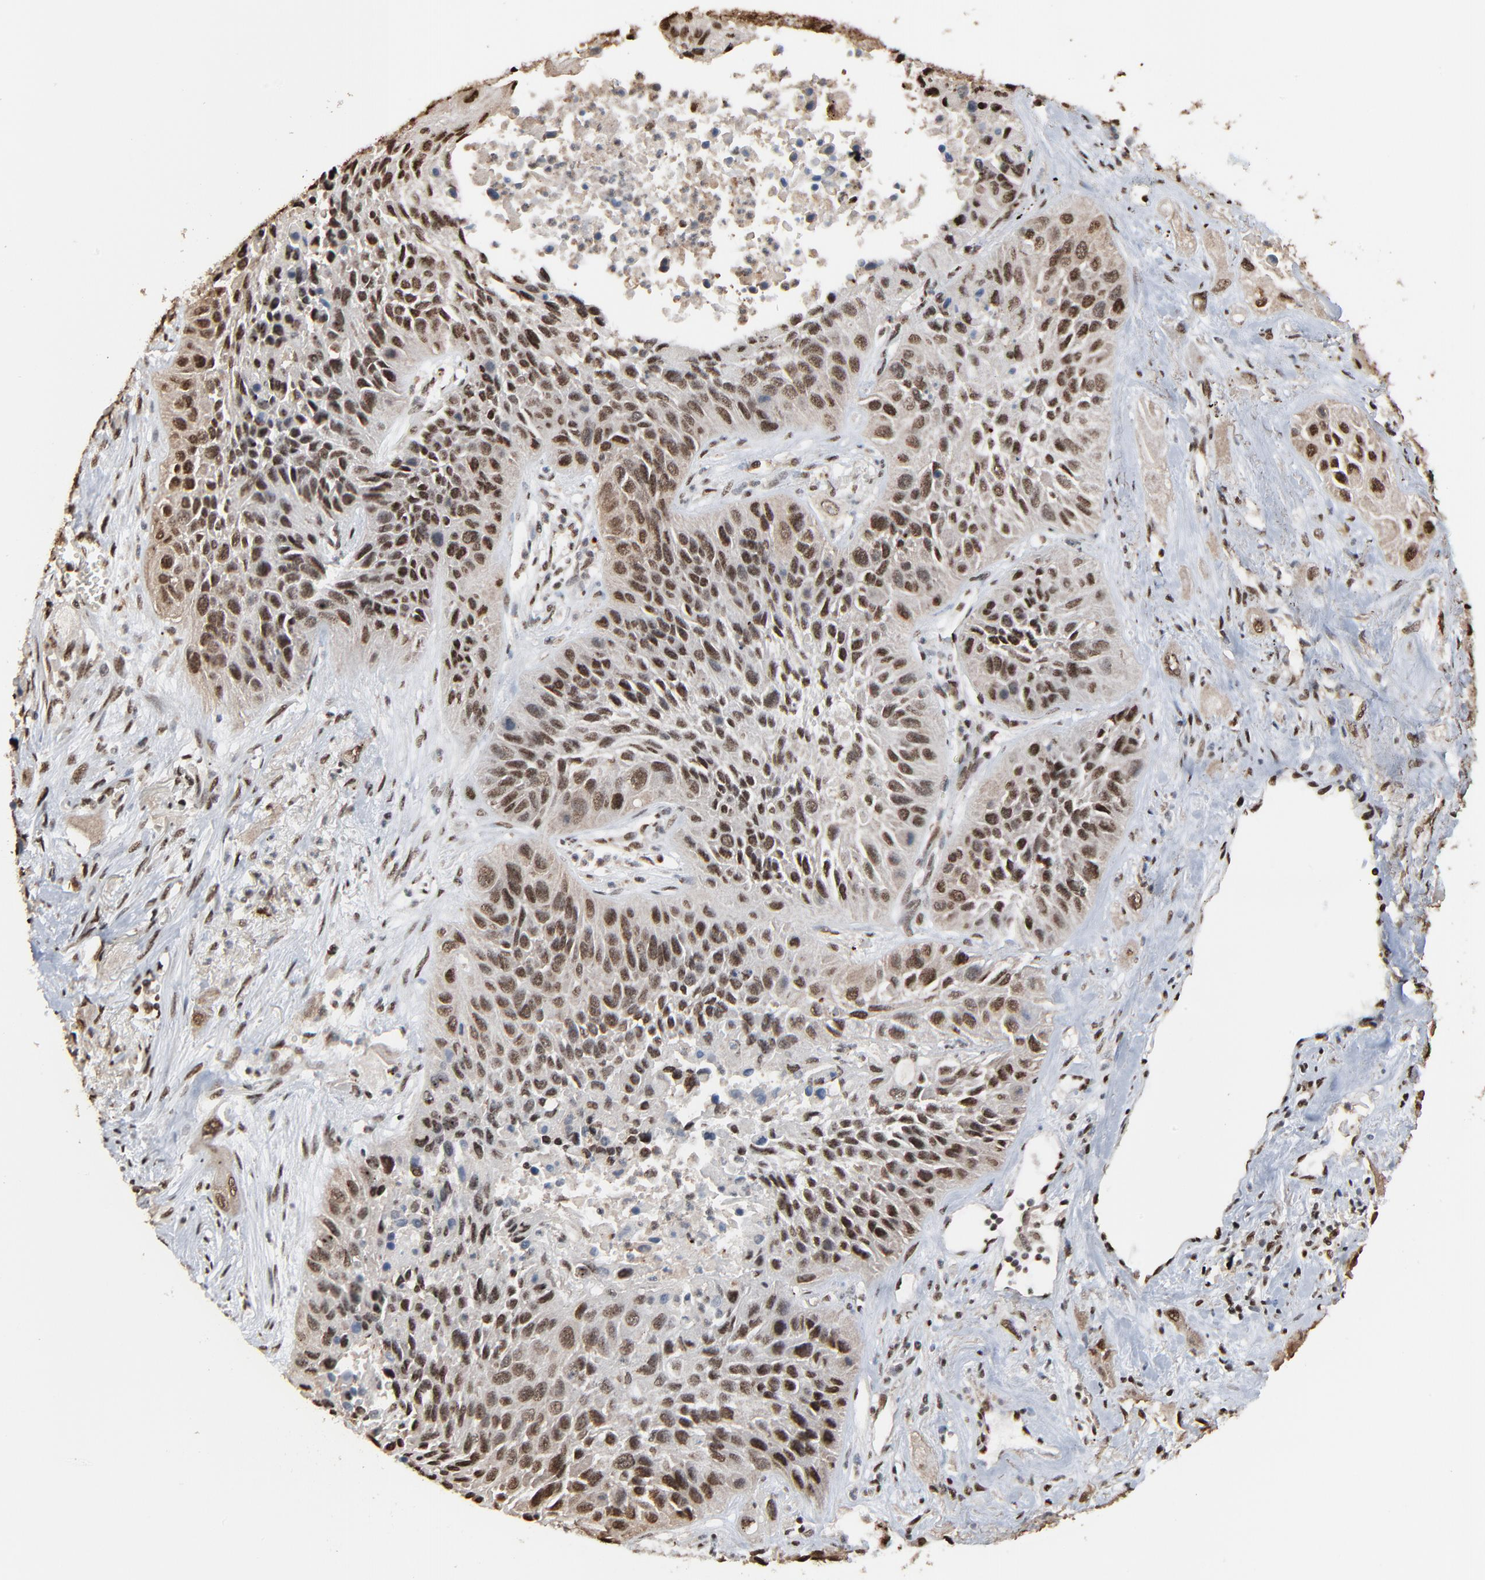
{"staining": {"intensity": "strong", "quantity": ">75%", "location": "cytoplasmic/membranous,nuclear"}, "tissue": "lung cancer", "cell_type": "Tumor cells", "image_type": "cancer", "snomed": [{"axis": "morphology", "description": "Squamous cell carcinoma, NOS"}, {"axis": "topography", "description": "Lung"}], "caption": "This is an image of IHC staining of lung cancer, which shows strong staining in the cytoplasmic/membranous and nuclear of tumor cells.", "gene": "MEIS2", "patient": {"sex": "female", "age": 76}}